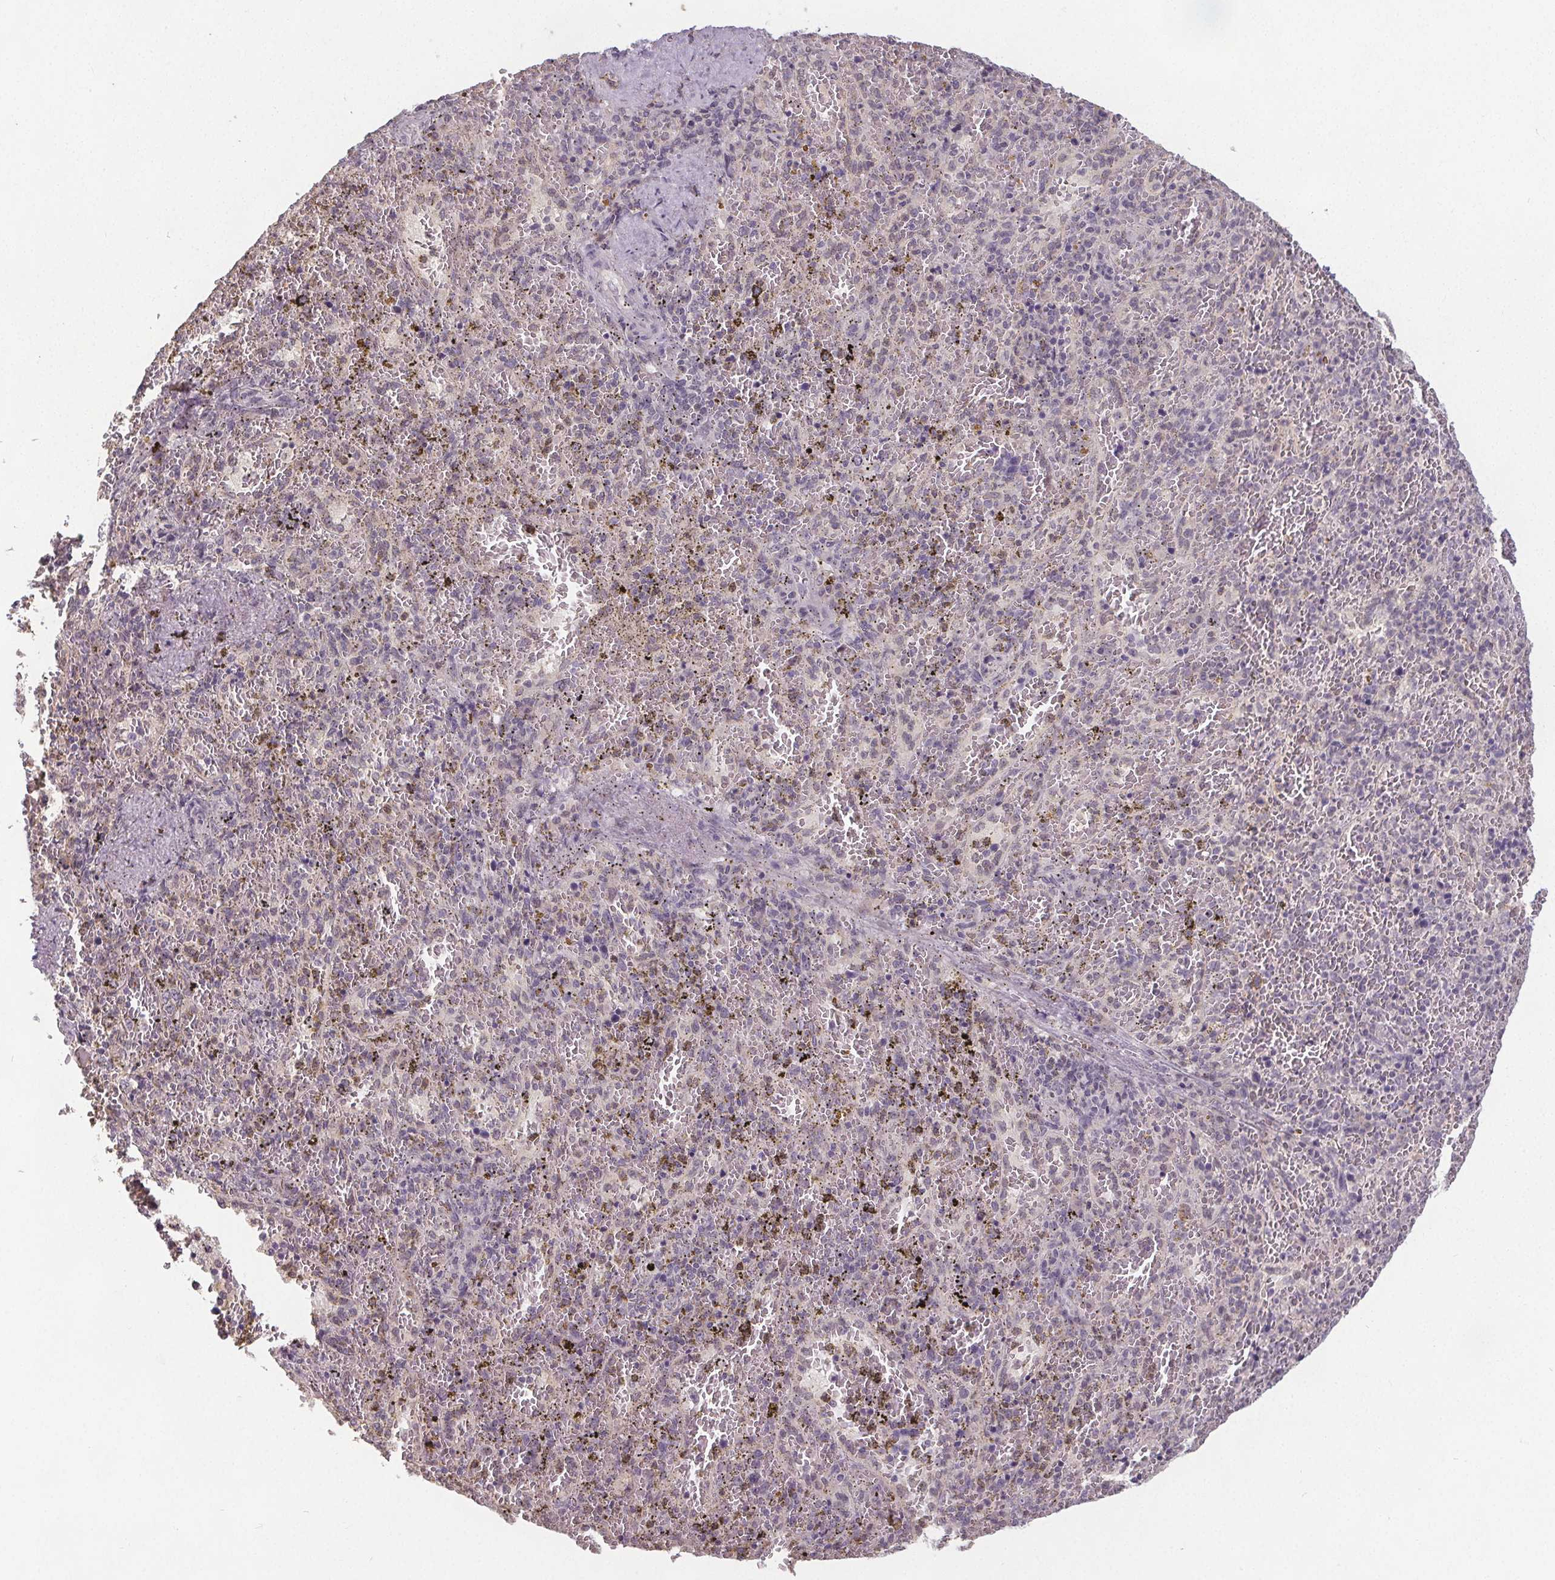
{"staining": {"intensity": "negative", "quantity": "none", "location": "none"}, "tissue": "spleen", "cell_type": "Cells in red pulp", "image_type": "normal", "snomed": [{"axis": "morphology", "description": "Normal tissue, NOS"}, {"axis": "topography", "description": "Spleen"}], "caption": "Protein analysis of benign spleen exhibits no significant expression in cells in red pulp. (DAB immunohistochemistry (IHC), high magnification).", "gene": "SLC26A2", "patient": {"sex": "female", "age": 50}}